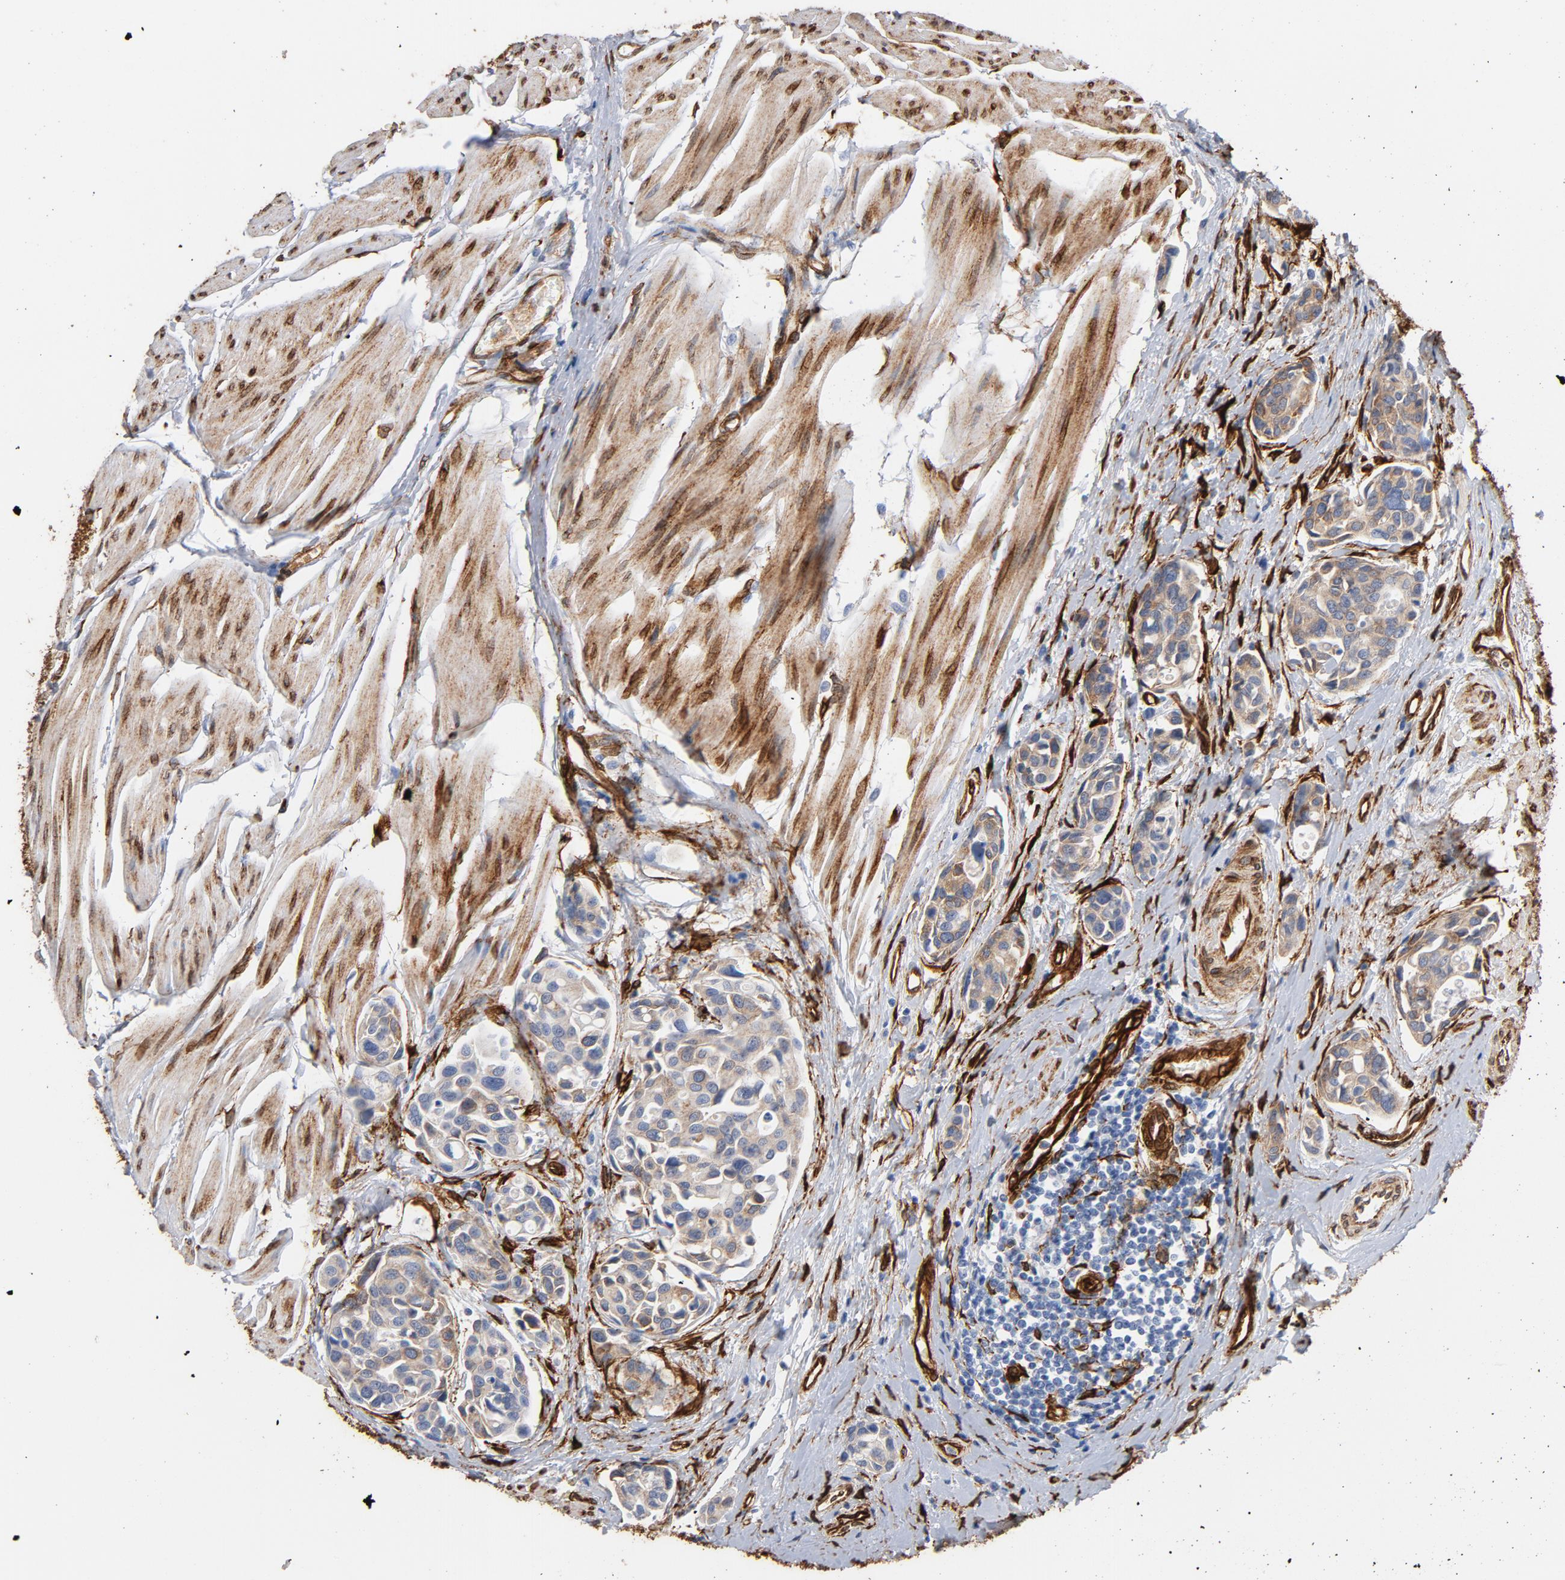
{"staining": {"intensity": "moderate", "quantity": ">75%", "location": "cytoplasmic/membranous"}, "tissue": "urothelial cancer", "cell_type": "Tumor cells", "image_type": "cancer", "snomed": [{"axis": "morphology", "description": "Urothelial carcinoma, High grade"}, {"axis": "topography", "description": "Urinary bladder"}], "caption": "Approximately >75% of tumor cells in urothelial cancer show moderate cytoplasmic/membranous protein expression as visualized by brown immunohistochemical staining.", "gene": "SERPINH1", "patient": {"sex": "male", "age": 78}}